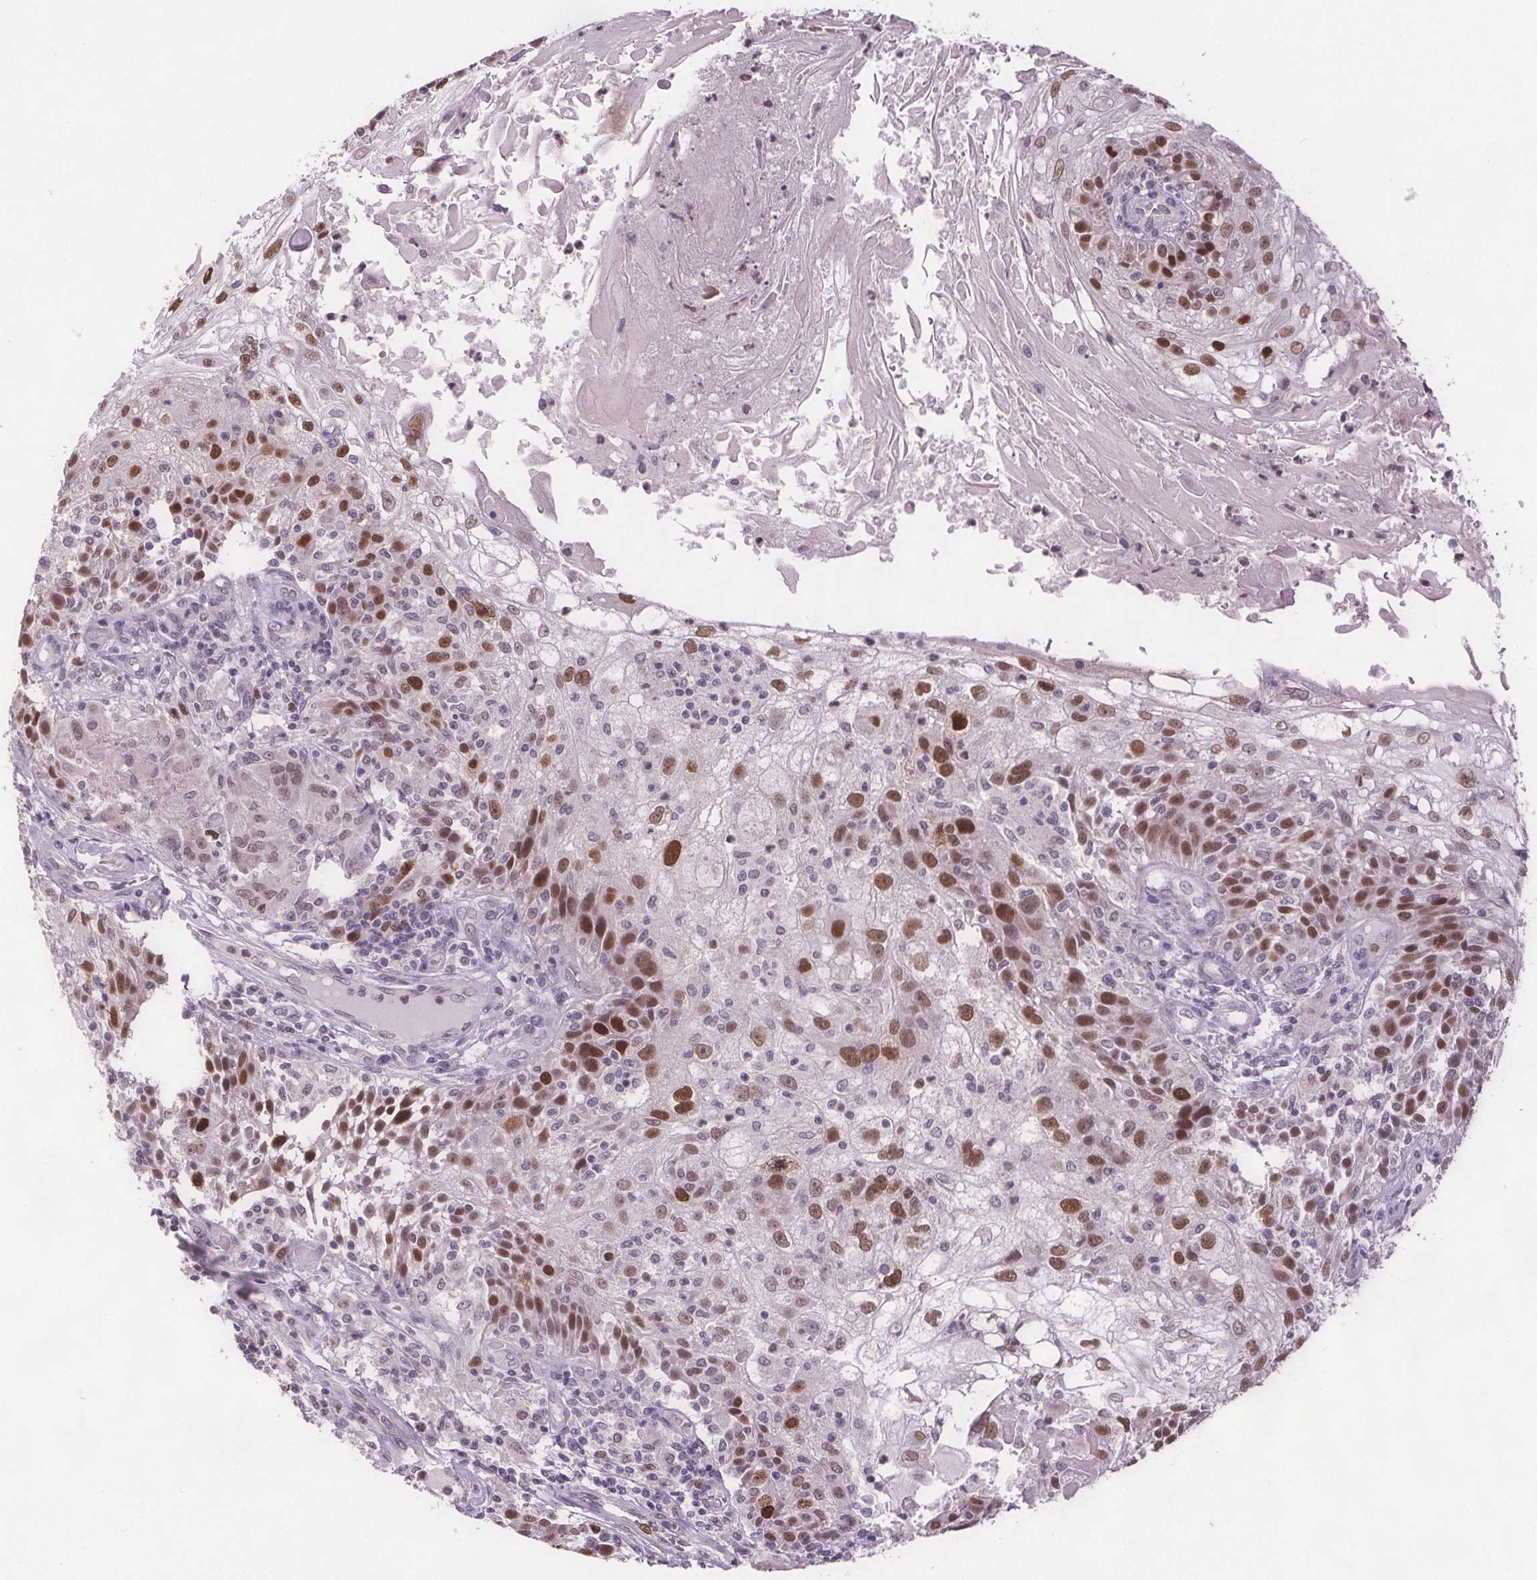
{"staining": {"intensity": "strong", "quantity": "25%-75%", "location": "nuclear"}, "tissue": "skin cancer", "cell_type": "Tumor cells", "image_type": "cancer", "snomed": [{"axis": "morphology", "description": "Normal tissue, NOS"}, {"axis": "morphology", "description": "Squamous cell carcinoma, NOS"}, {"axis": "topography", "description": "Skin"}], "caption": "A brown stain shows strong nuclear staining of a protein in skin cancer tumor cells. The staining was performed using DAB, with brown indicating positive protein expression. Nuclei are stained blue with hematoxylin.", "gene": "CENPF", "patient": {"sex": "female", "age": 83}}